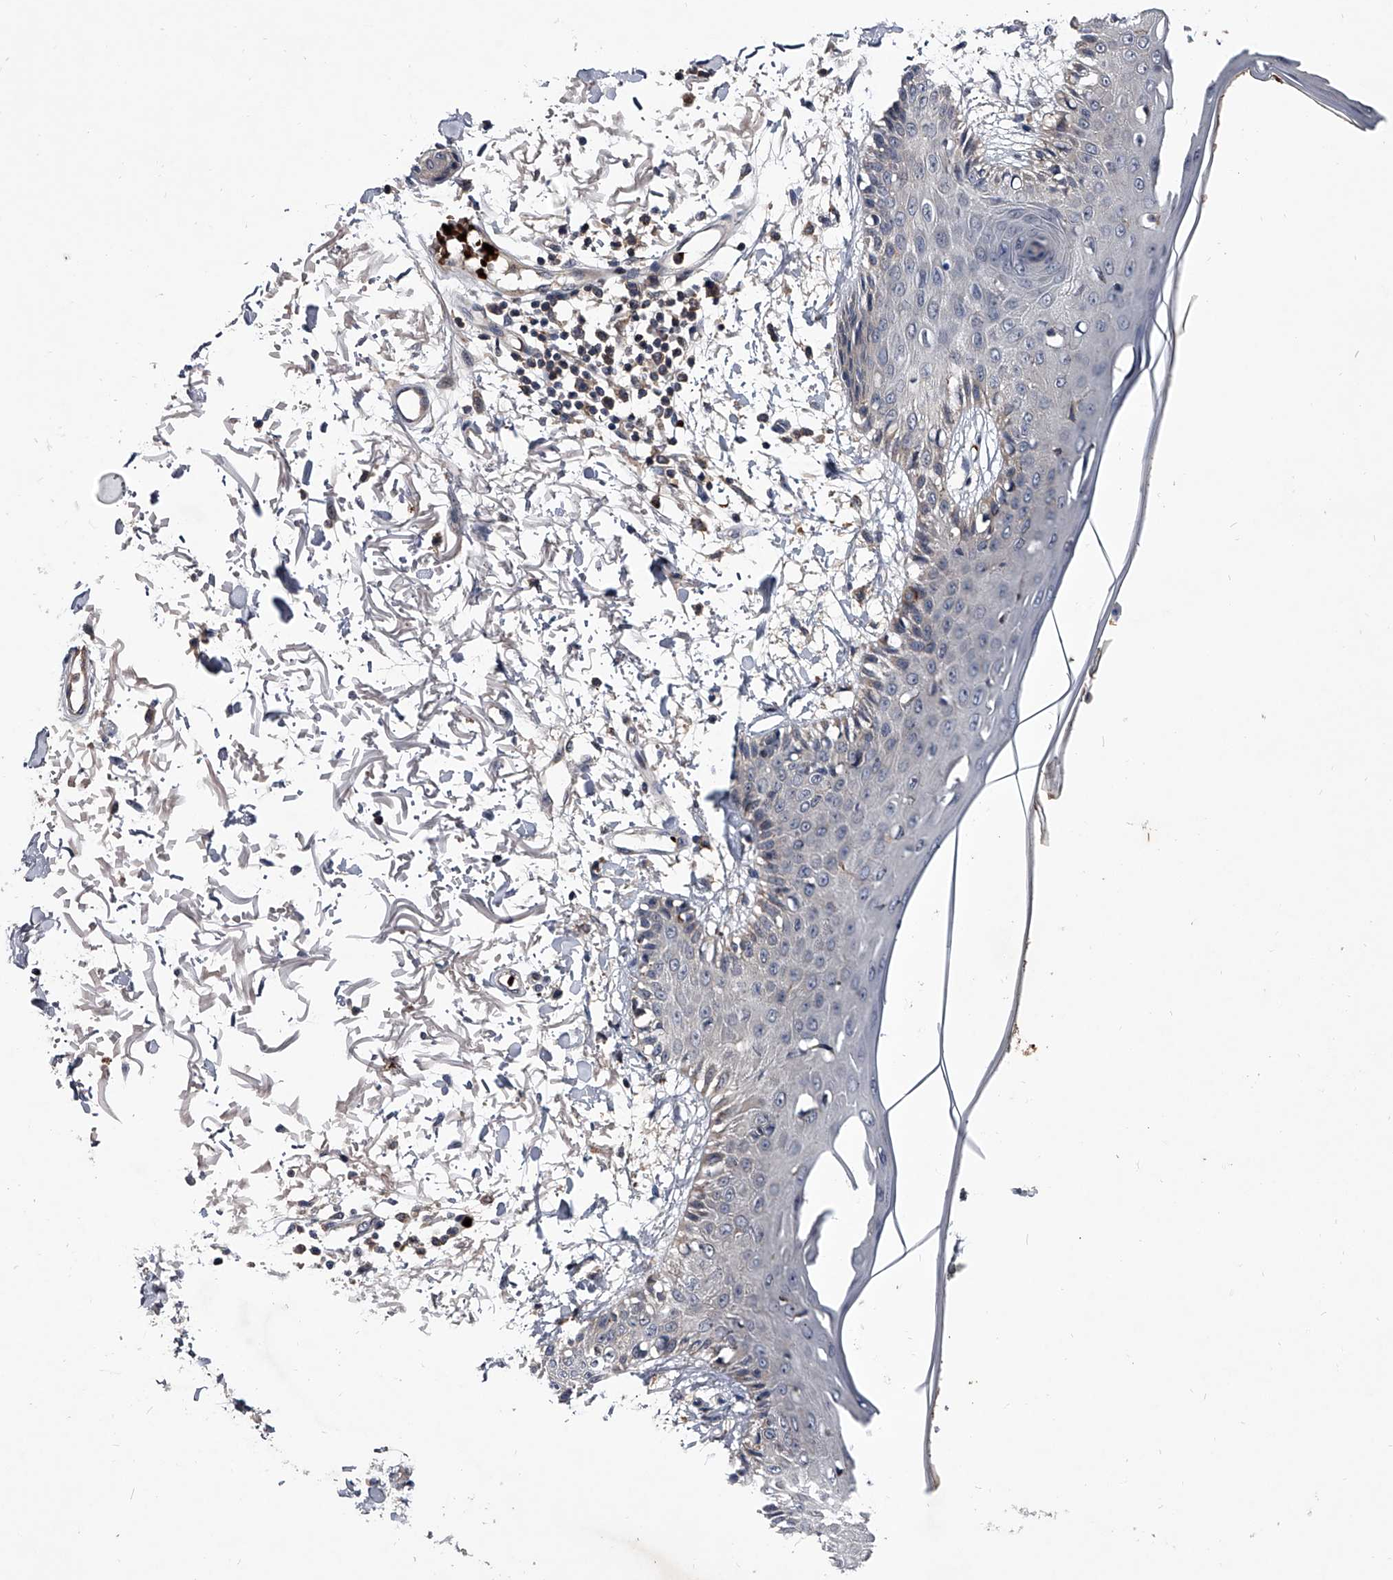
{"staining": {"intensity": "weak", "quantity": ">75%", "location": "cytoplasmic/membranous"}, "tissue": "skin", "cell_type": "Fibroblasts", "image_type": "normal", "snomed": [{"axis": "morphology", "description": "Normal tissue, NOS"}, {"axis": "morphology", "description": "Squamous cell carcinoma, NOS"}, {"axis": "topography", "description": "Skin"}, {"axis": "topography", "description": "Peripheral nerve tissue"}], "caption": "This image shows benign skin stained with immunohistochemistry to label a protein in brown. The cytoplasmic/membranous of fibroblasts show weak positivity for the protein. Nuclei are counter-stained blue.", "gene": "ZNF30", "patient": {"sex": "male", "age": 83}}